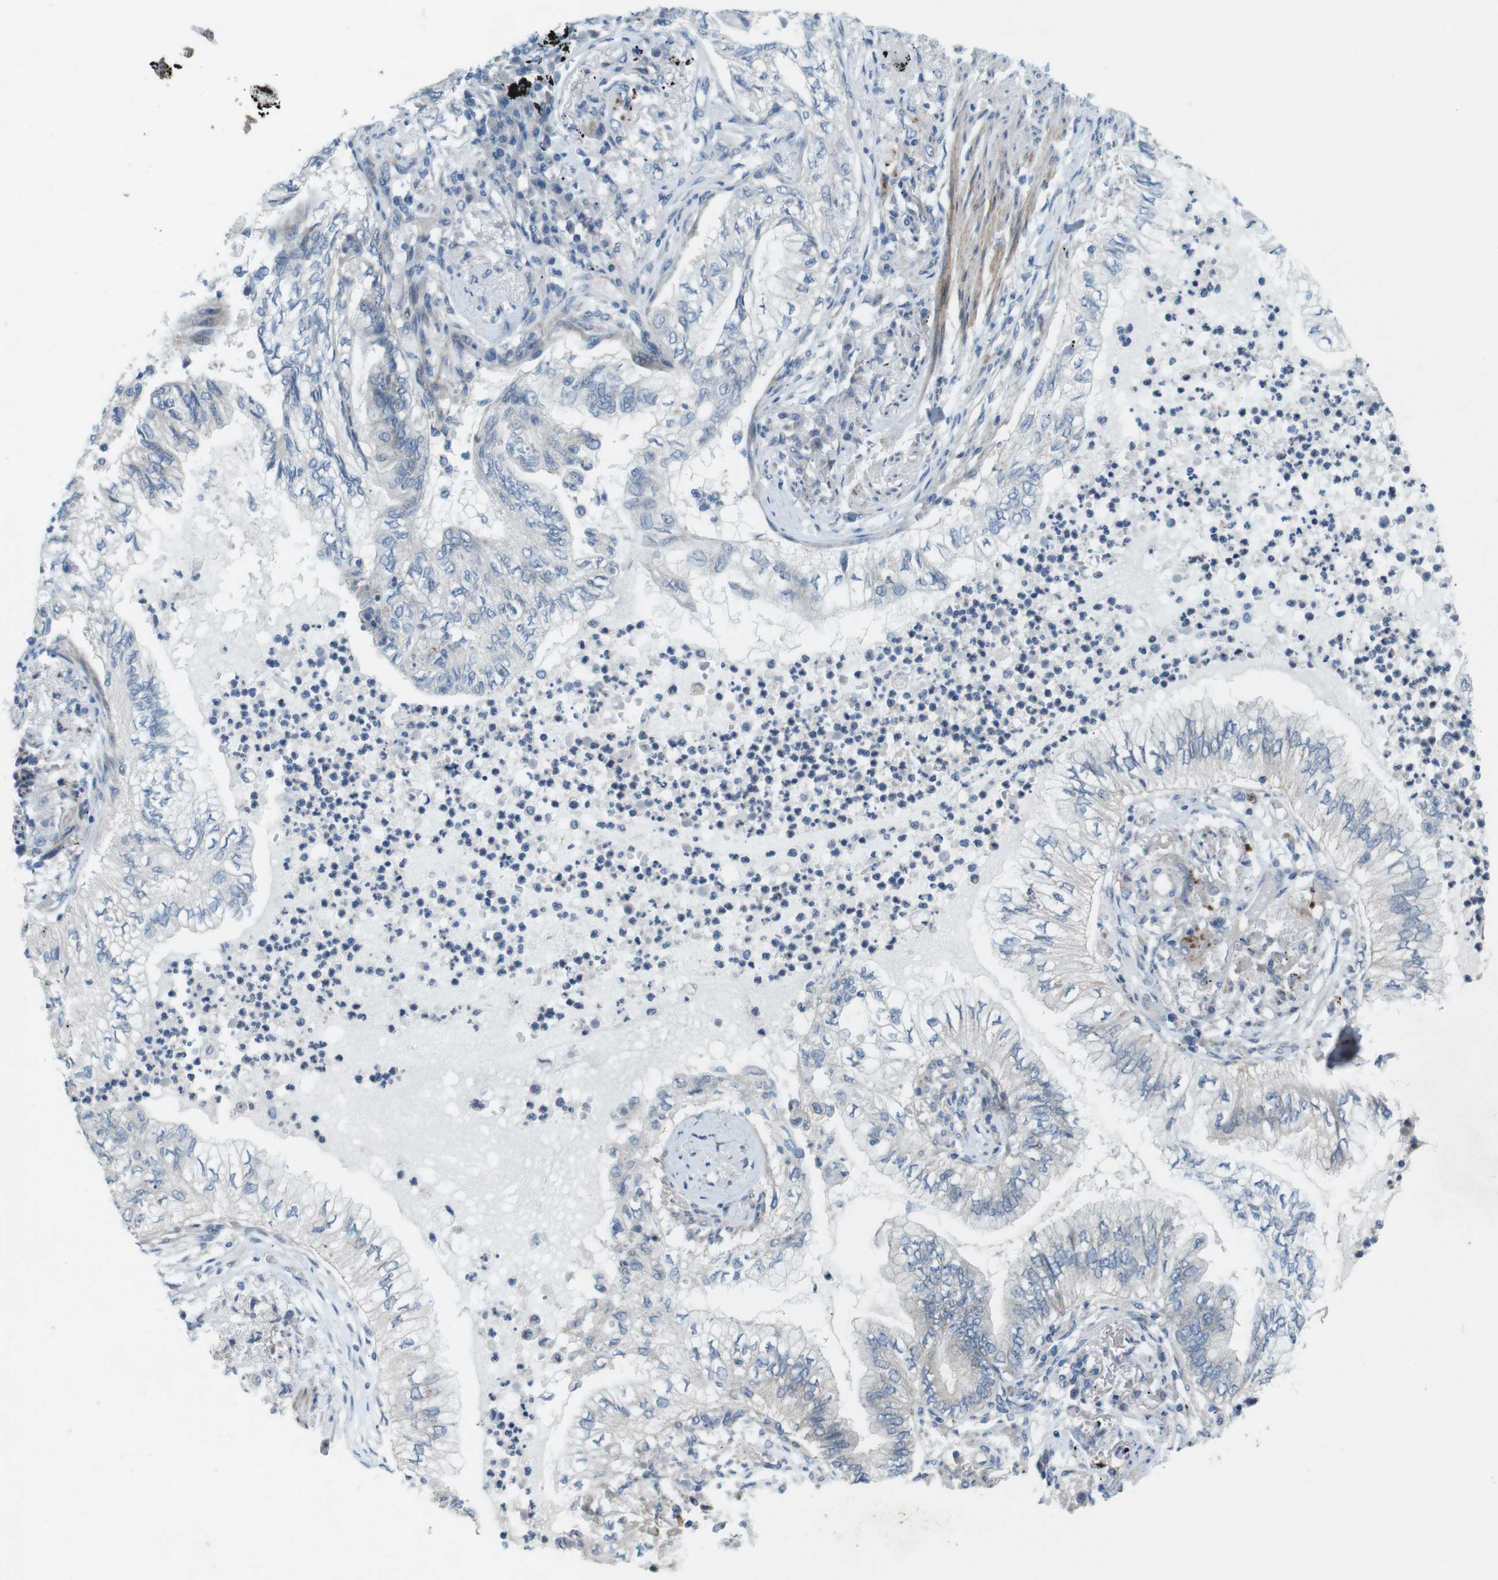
{"staining": {"intensity": "negative", "quantity": "none", "location": "none"}, "tissue": "lung cancer", "cell_type": "Tumor cells", "image_type": "cancer", "snomed": [{"axis": "morphology", "description": "Normal tissue, NOS"}, {"axis": "morphology", "description": "Adenocarcinoma, NOS"}, {"axis": "topography", "description": "Bronchus"}, {"axis": "topography", "description": "Lung"}], "caption": "There is no significant positivity in tumor cells of lung cancer.", "gene": "TYW1", "patient": {"sex": "female", "age": 70}}